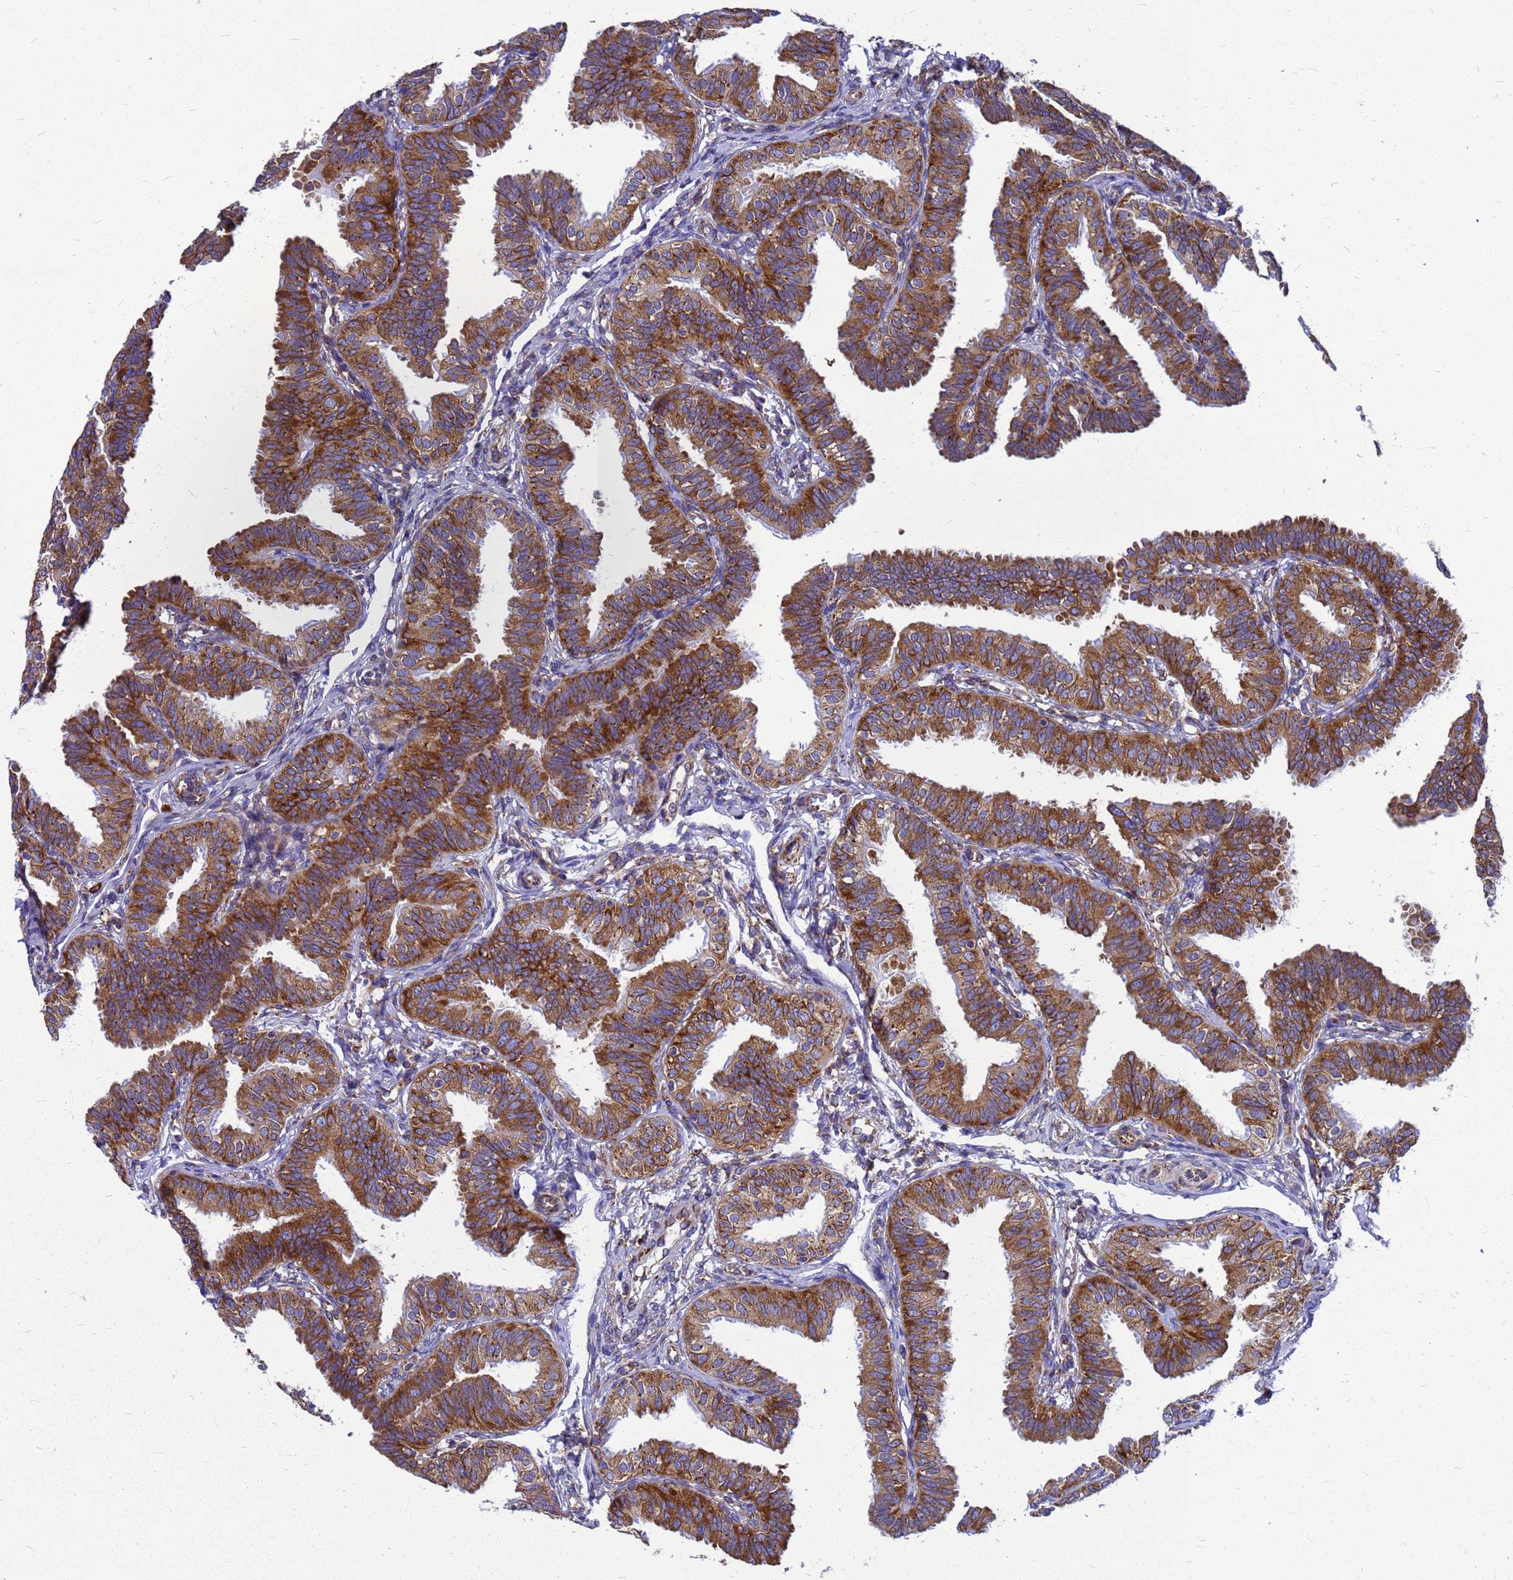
{"staining": {"intensity": "strong", "quantity": ">75%", "location": "cytoplasmic/membranous"}, "tissue": "fallopian tube", "cell_type": "Glandular cells", "image_type": "normal", "snomed": [{"axis": "morphology", "description": "Normal tissue, NOS"}, {"axis": "topography", "description": "Fallopian tube"}], "caption": "An IHC histopathology image of normal tissue is shown. Protein staining in brown labels strong cytoplasmic/membranous positivity in fallopian tube within glandular cells. (Brightfield microscopy of DAB IHC at high magnification).", "gene": "EEF1D", "patient": {"sex": "female", "age": 35}}